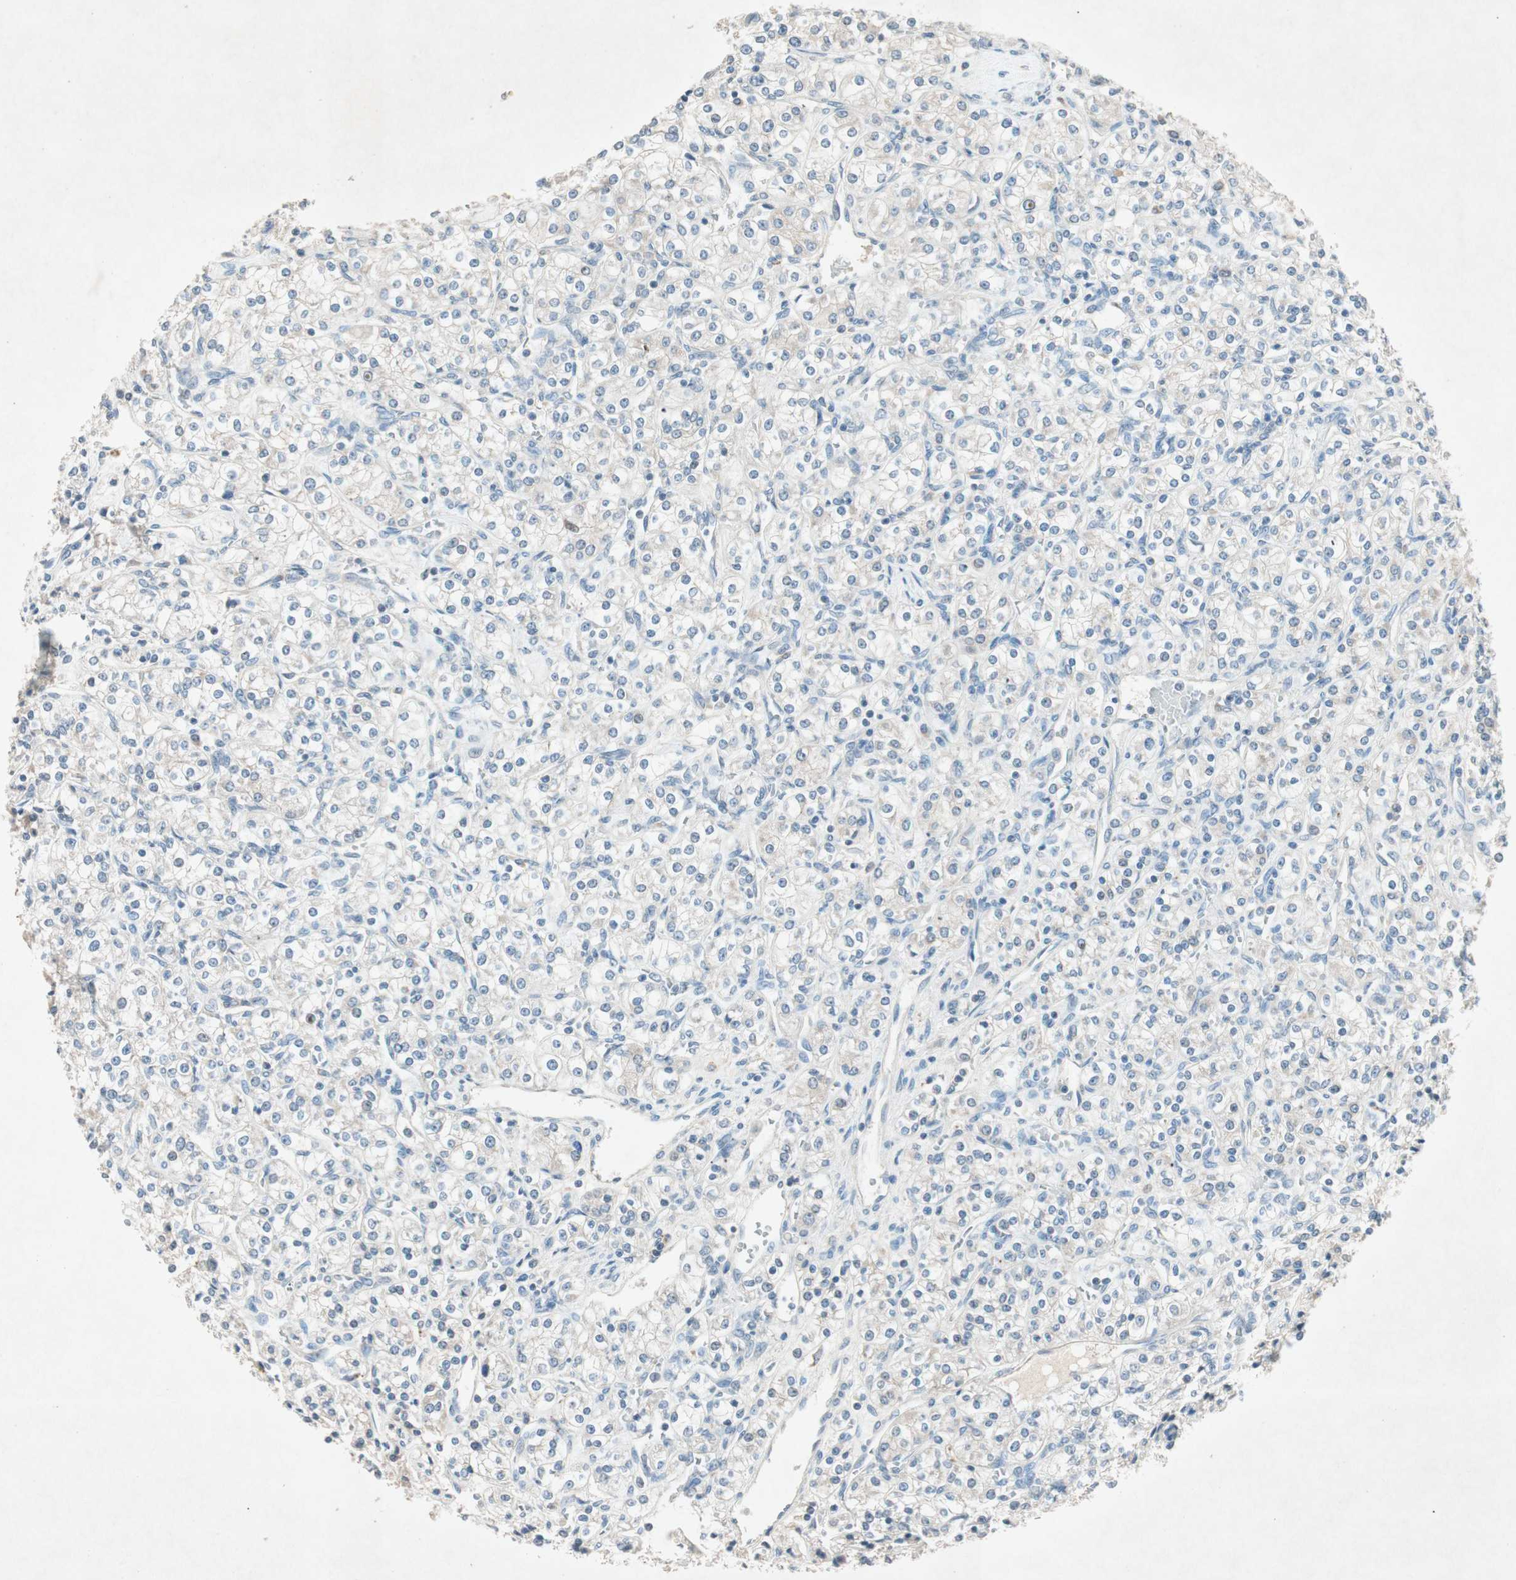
{"staining": {"intensity": "negative", "quantity": "none", "location": "none"}, "tissue": "renal cancer", "cell_type": "Tumor cells", "image_type": "cancer", "snomed": [{"axis": "morphology", "description": "Adenocarcinoma, NOS"}, {"axis": "topography", "description": "Kidney"}], "caption": "Immunohistochemical staining of renal adenocarcinoma shows no significant staining in tumor cells. (DAB immunohistochemistry with hematoxylin counter stain).", "gene": "NKAIN1", "patient": {"sex": "male", "age": 77}}